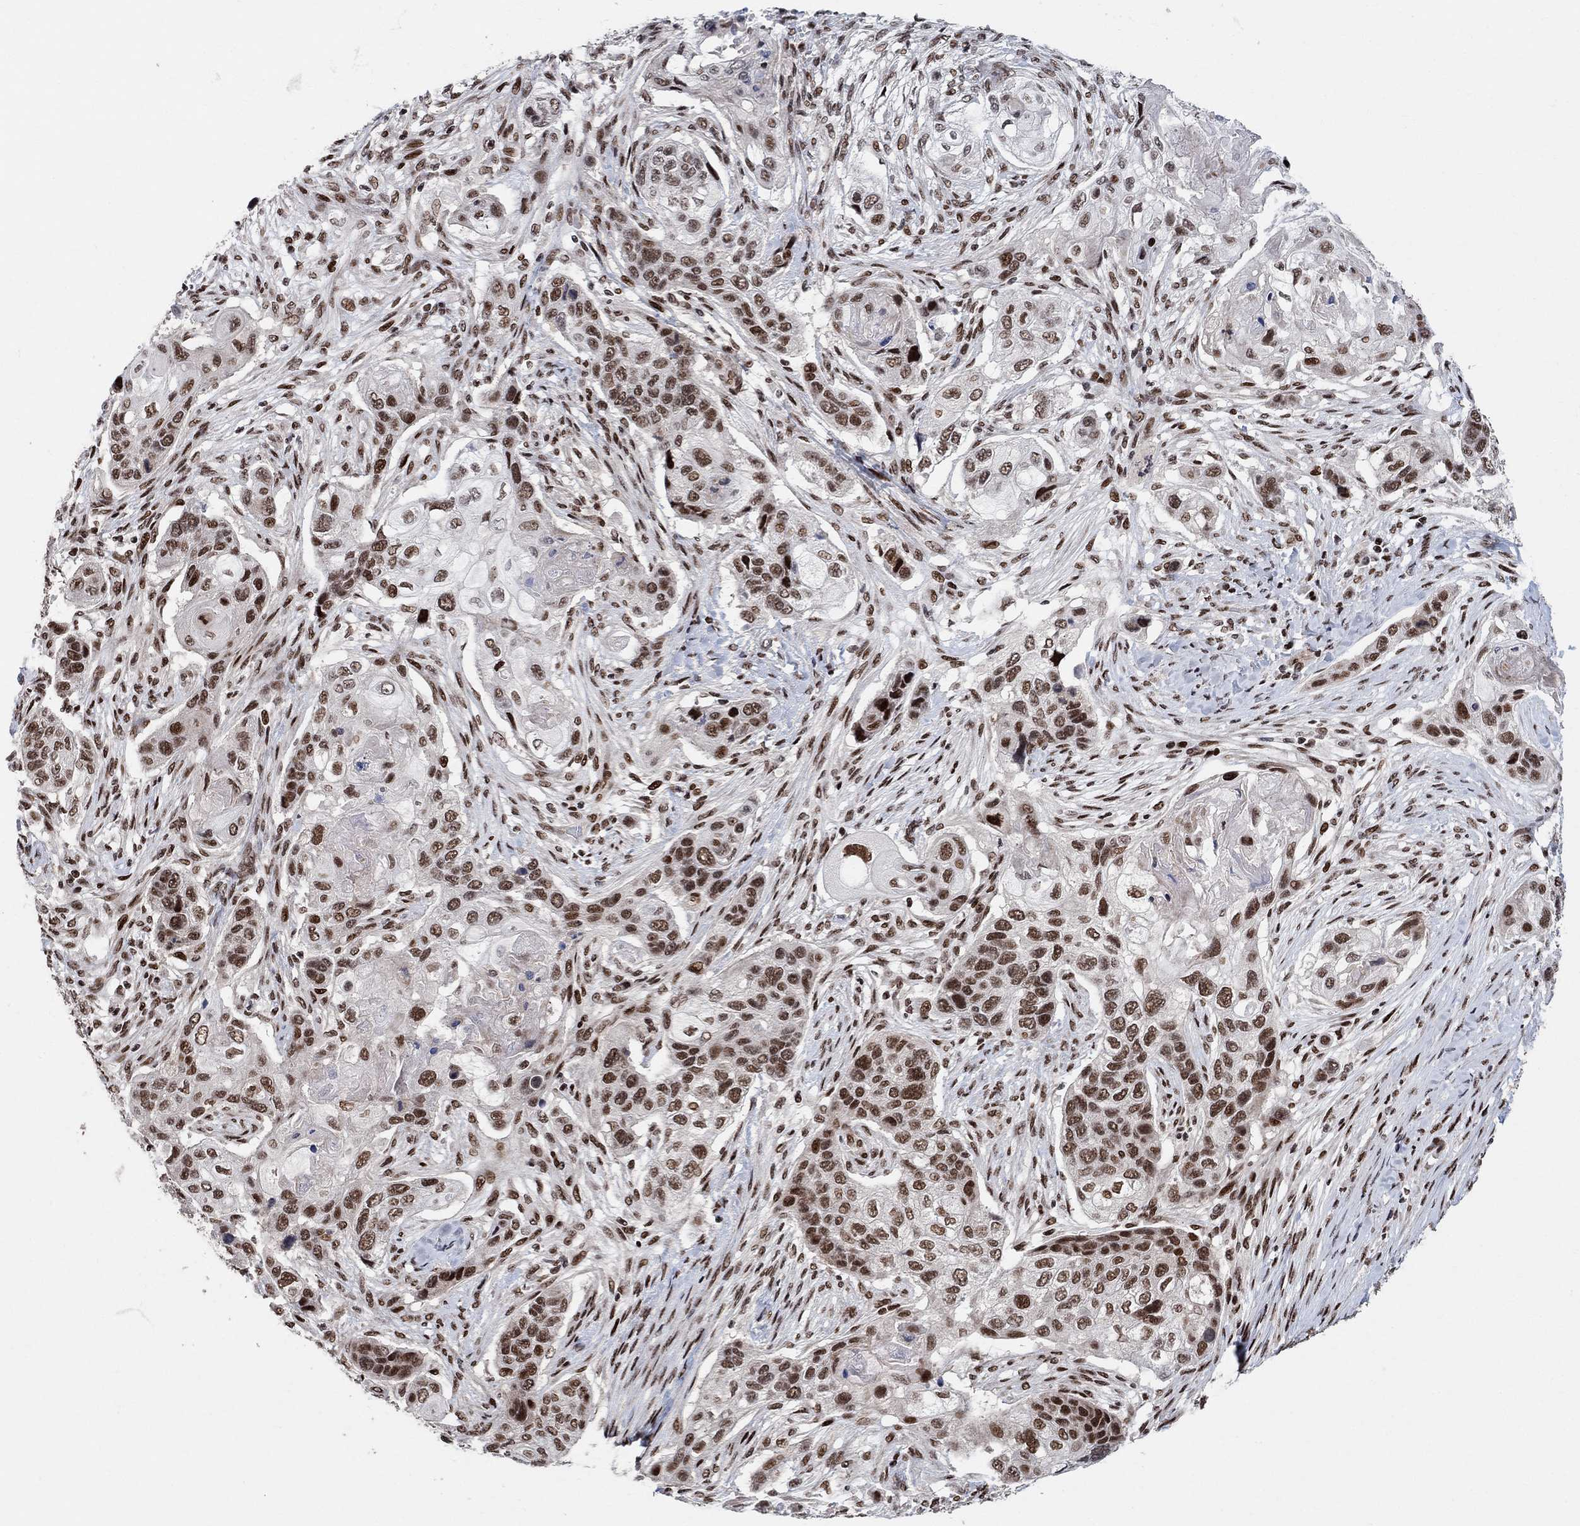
{"staining": {"intensity": "strong", "quantity": ">75%", "location": "nuclear"}, "tissue": "lung cancer", "cell_type": "Tumor cells", "image_type": "cancer", "snomed": [{"axis": "morphology", "description": "Normal tissue, NOS"}, {"axis": "morphology", "description": "Squamous cell carcinoma, NOS"}, {"axis": "topography", "description": "Bronchus"}, {"axis": "topography", "description": "Lung"}], "caption": "Protein staining displays strong nuclear positivity in approximately >75% of tumor cells in squamous cell carcinoma (lung).", "gene": "E4F1", "patient": {"sex": "male", "age": 69}}